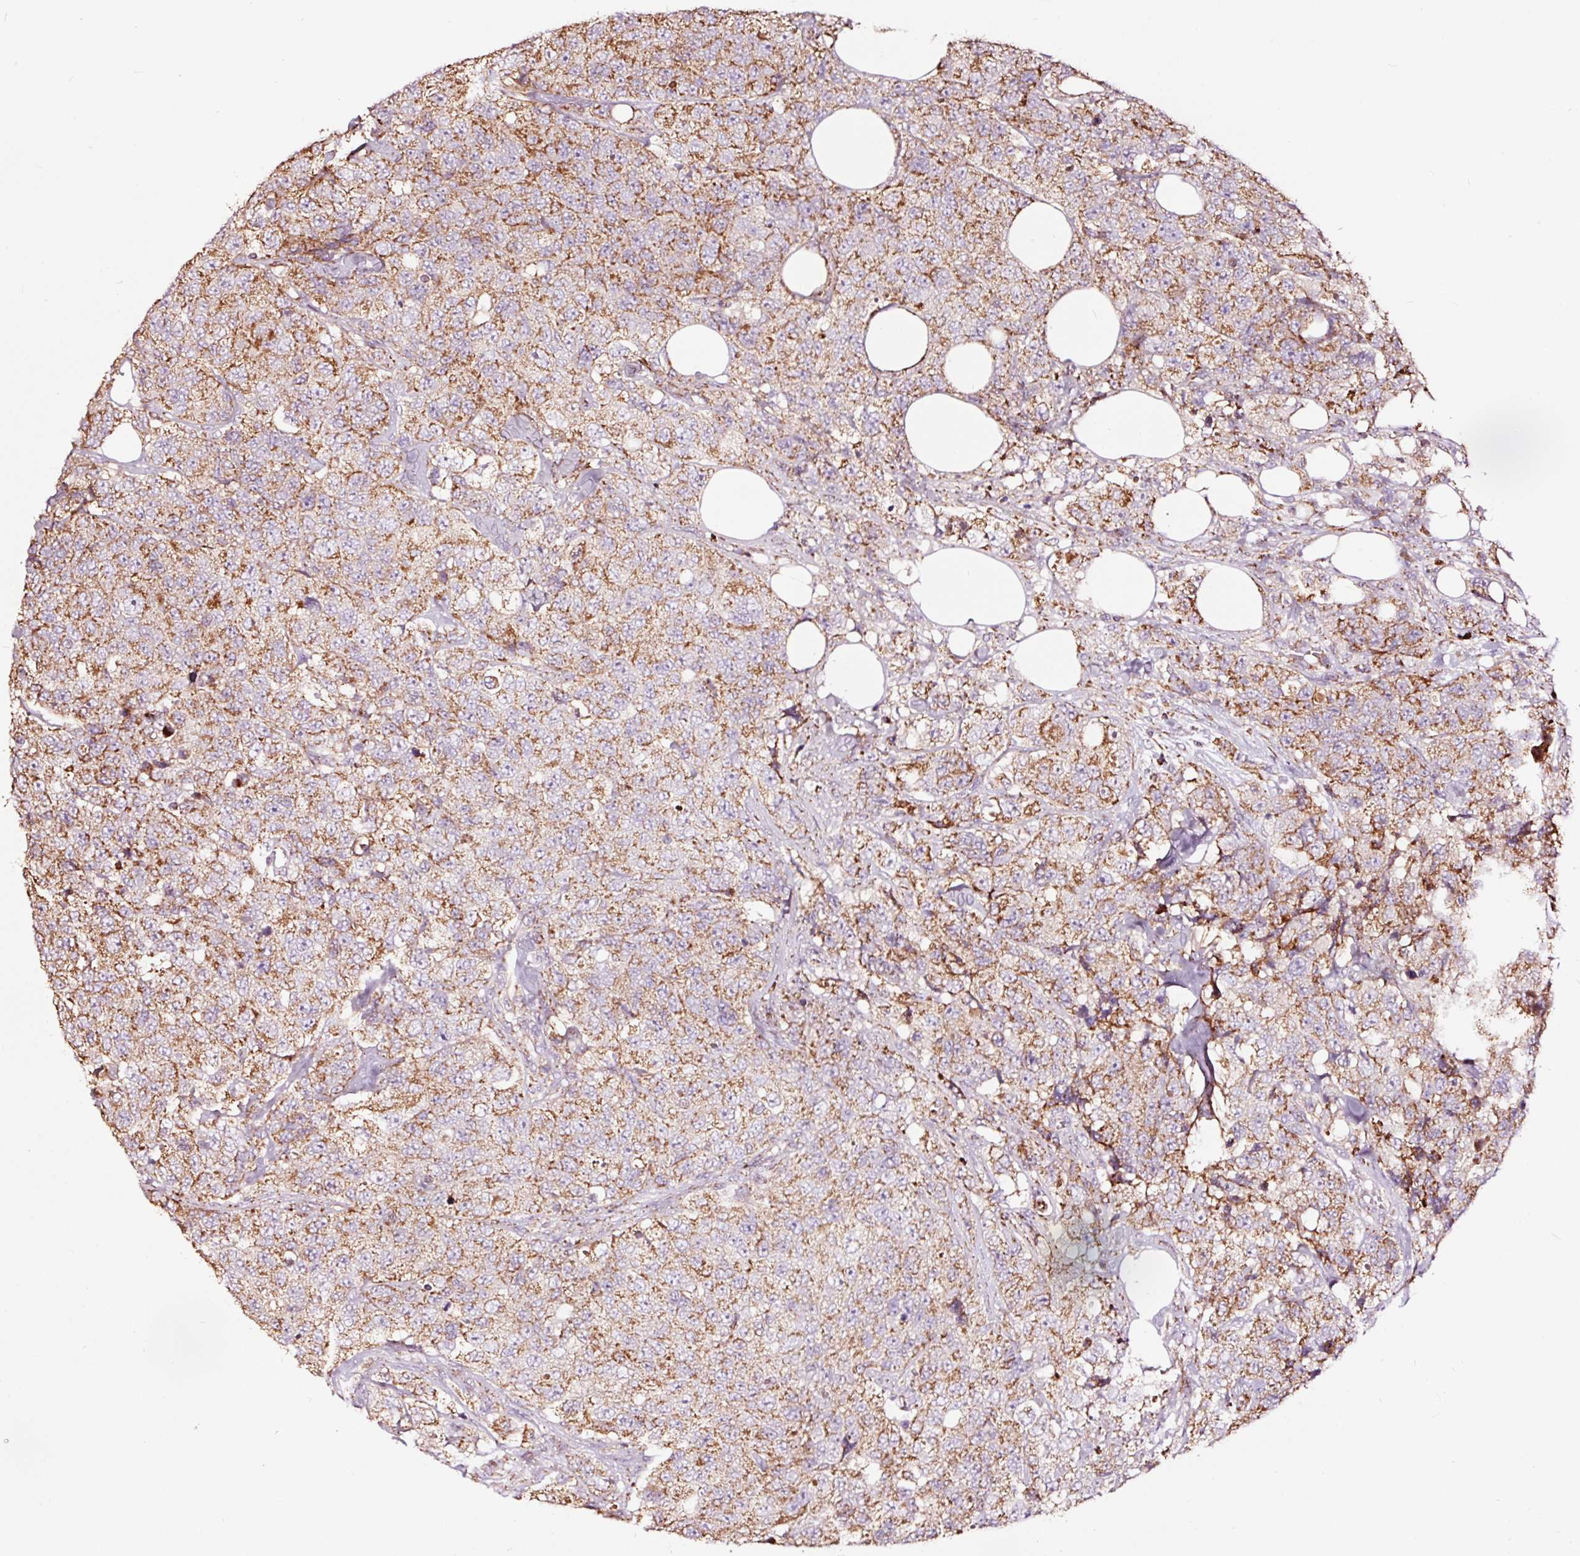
{"staining": {"intensity": "moderate", "quantity": ">75%", "location": "cytoplasmic/membranous"}, "tissue": "urothelial cancer", "cell_type": "Tumor cells", "image_type": "cancer", "snomed": [{"axis": "morphology", "description": "Urothelial carcinoma, High grade"}, {"axis": "topography", "description": "Urinary bladder"}], "caption": "DAB immunohistochemical staining of human high-grade urothelial carcinoma reveals moderate cytoplasmic/membranous protein expression in about >75% of tumor cells.", "gene": "TPM1", "patient": {"sex": "female", "age": 78}}